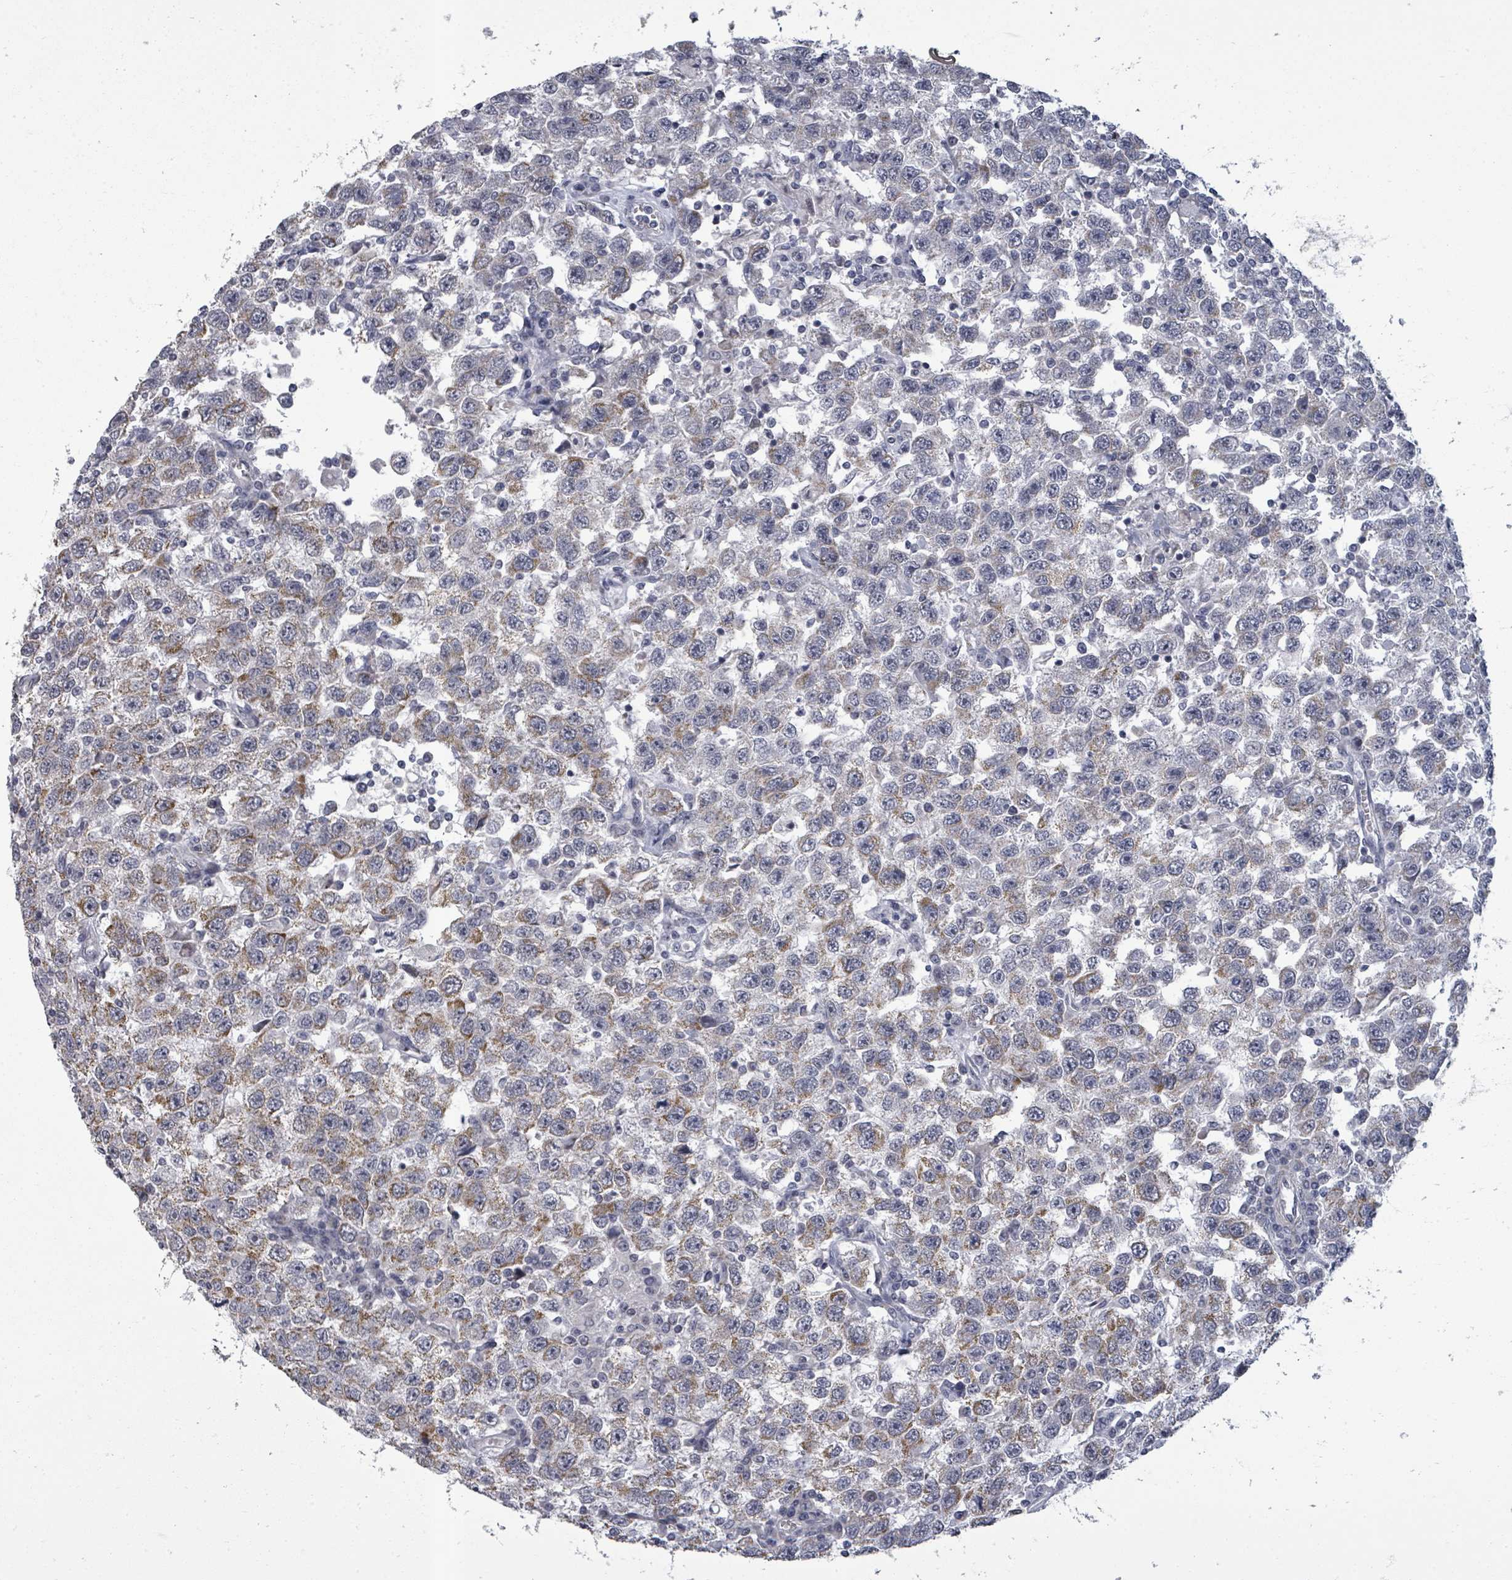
{"staining": {"intensity": "moderate", "quantity": "25%-75%", "location": "cytoplasmic/membranous"}, "tissue": "testis cancer", "cell_type": "Tumor cells", "image_type": "cancer", "snomed": [{"axis": "morphology", "description": "Seminoma, NOS"}, {"axis": "topography", "description": "Testis"}], "caption": "Immunohistochemical staining of testis cancer (seminoma) shows medium levels of moderate cytoplasmic/membranous protein expression in approximately 25%-75% of tumor cells. Nuclei are stained in blue.", "gene": "PTPN20", "patient": {"sex": "male", "age": 41}}